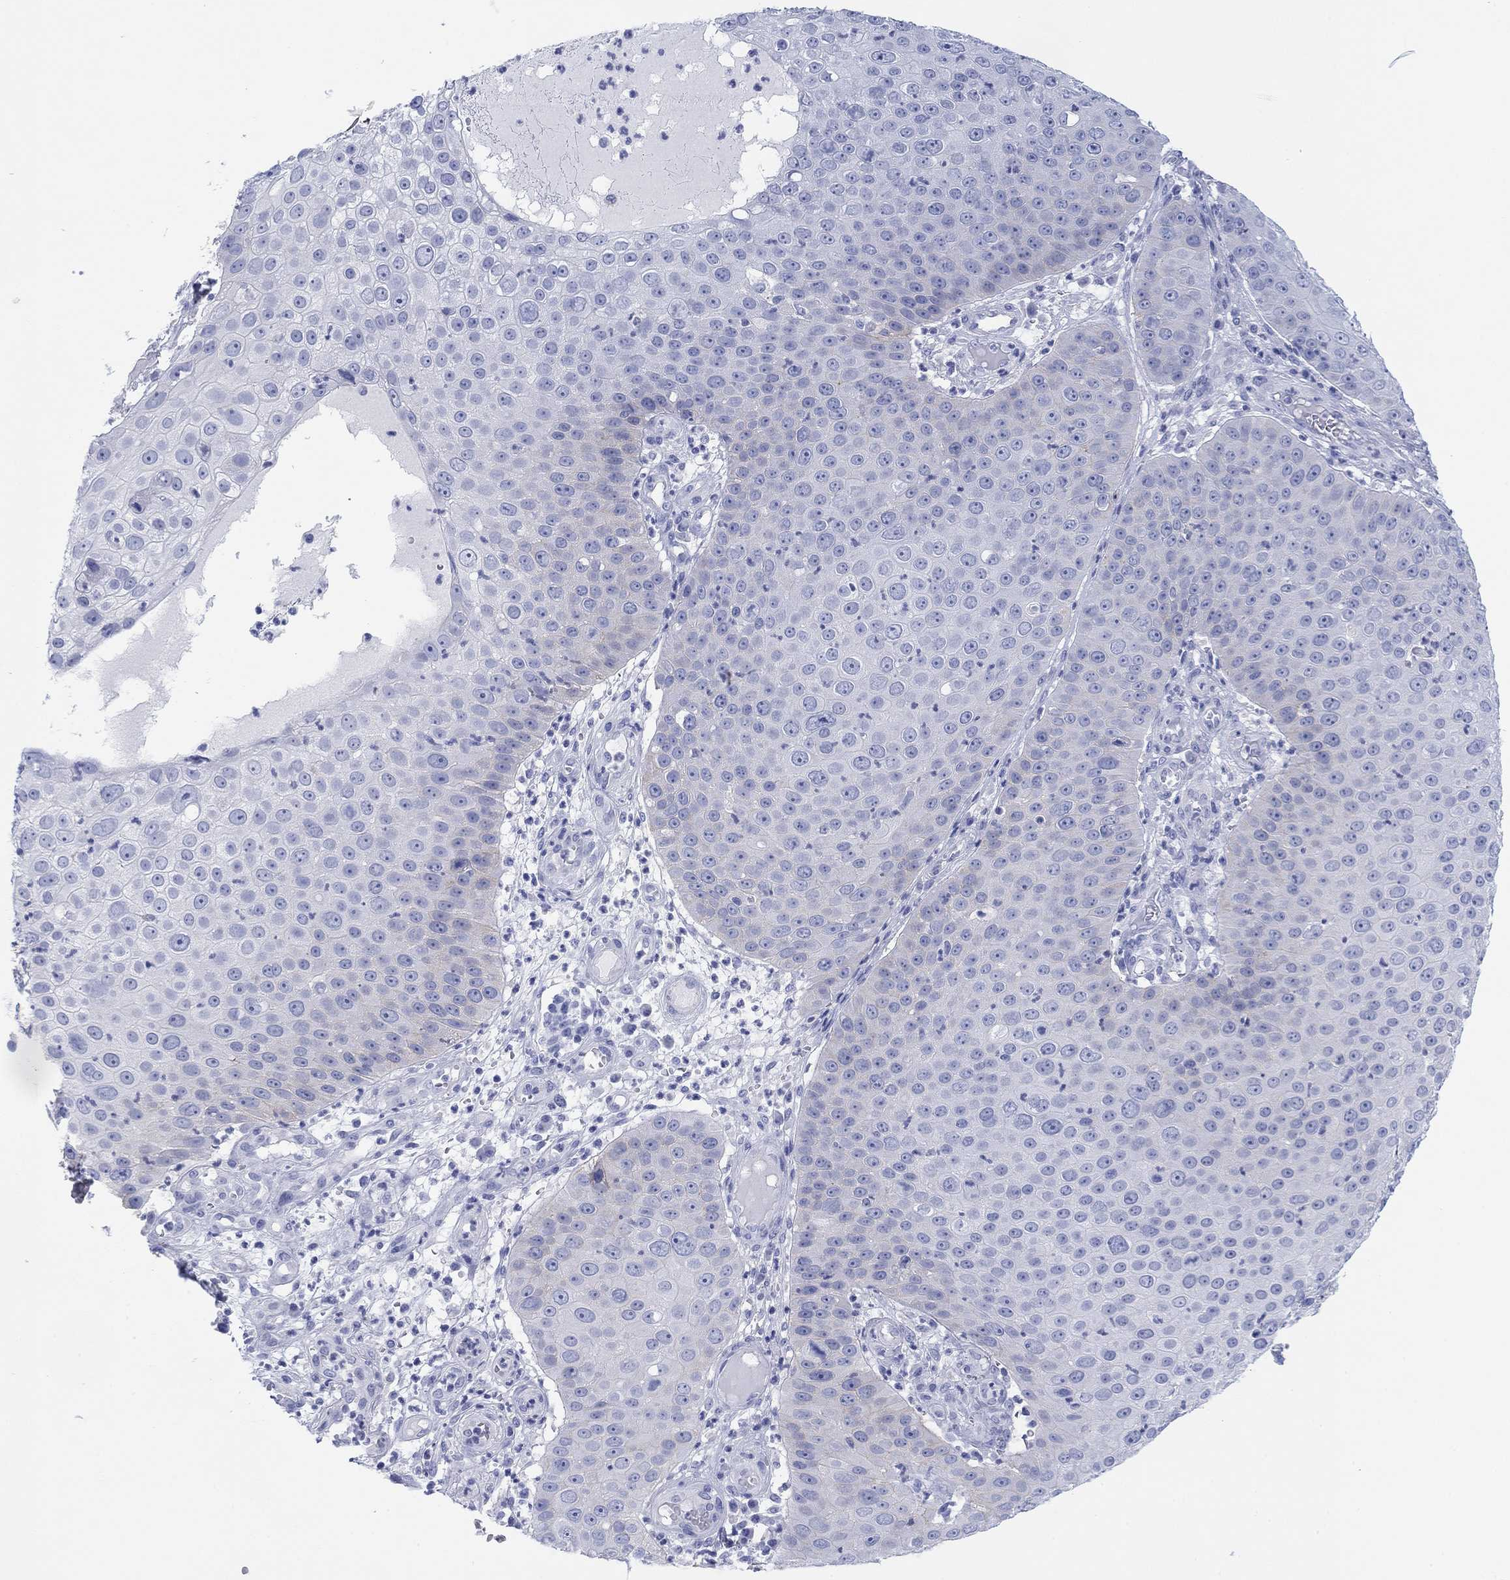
{"staining": {"intensity": "negative", "quantity": "none", "location": "none"}, "tissue": "skin cancer", "cell_type": "Tumor cells", "image_type": "cancer", "snomed": [{"axis": "morphology", "description": "Squamous cell carcinoma, NOS"}, {"axis": "topography", "description": "Skin"}], "caption": "Tumor cells show no significant staining in skin cancer.", "gene": "ATP1B1", "patient": {"sex": "male", "age": 71}}